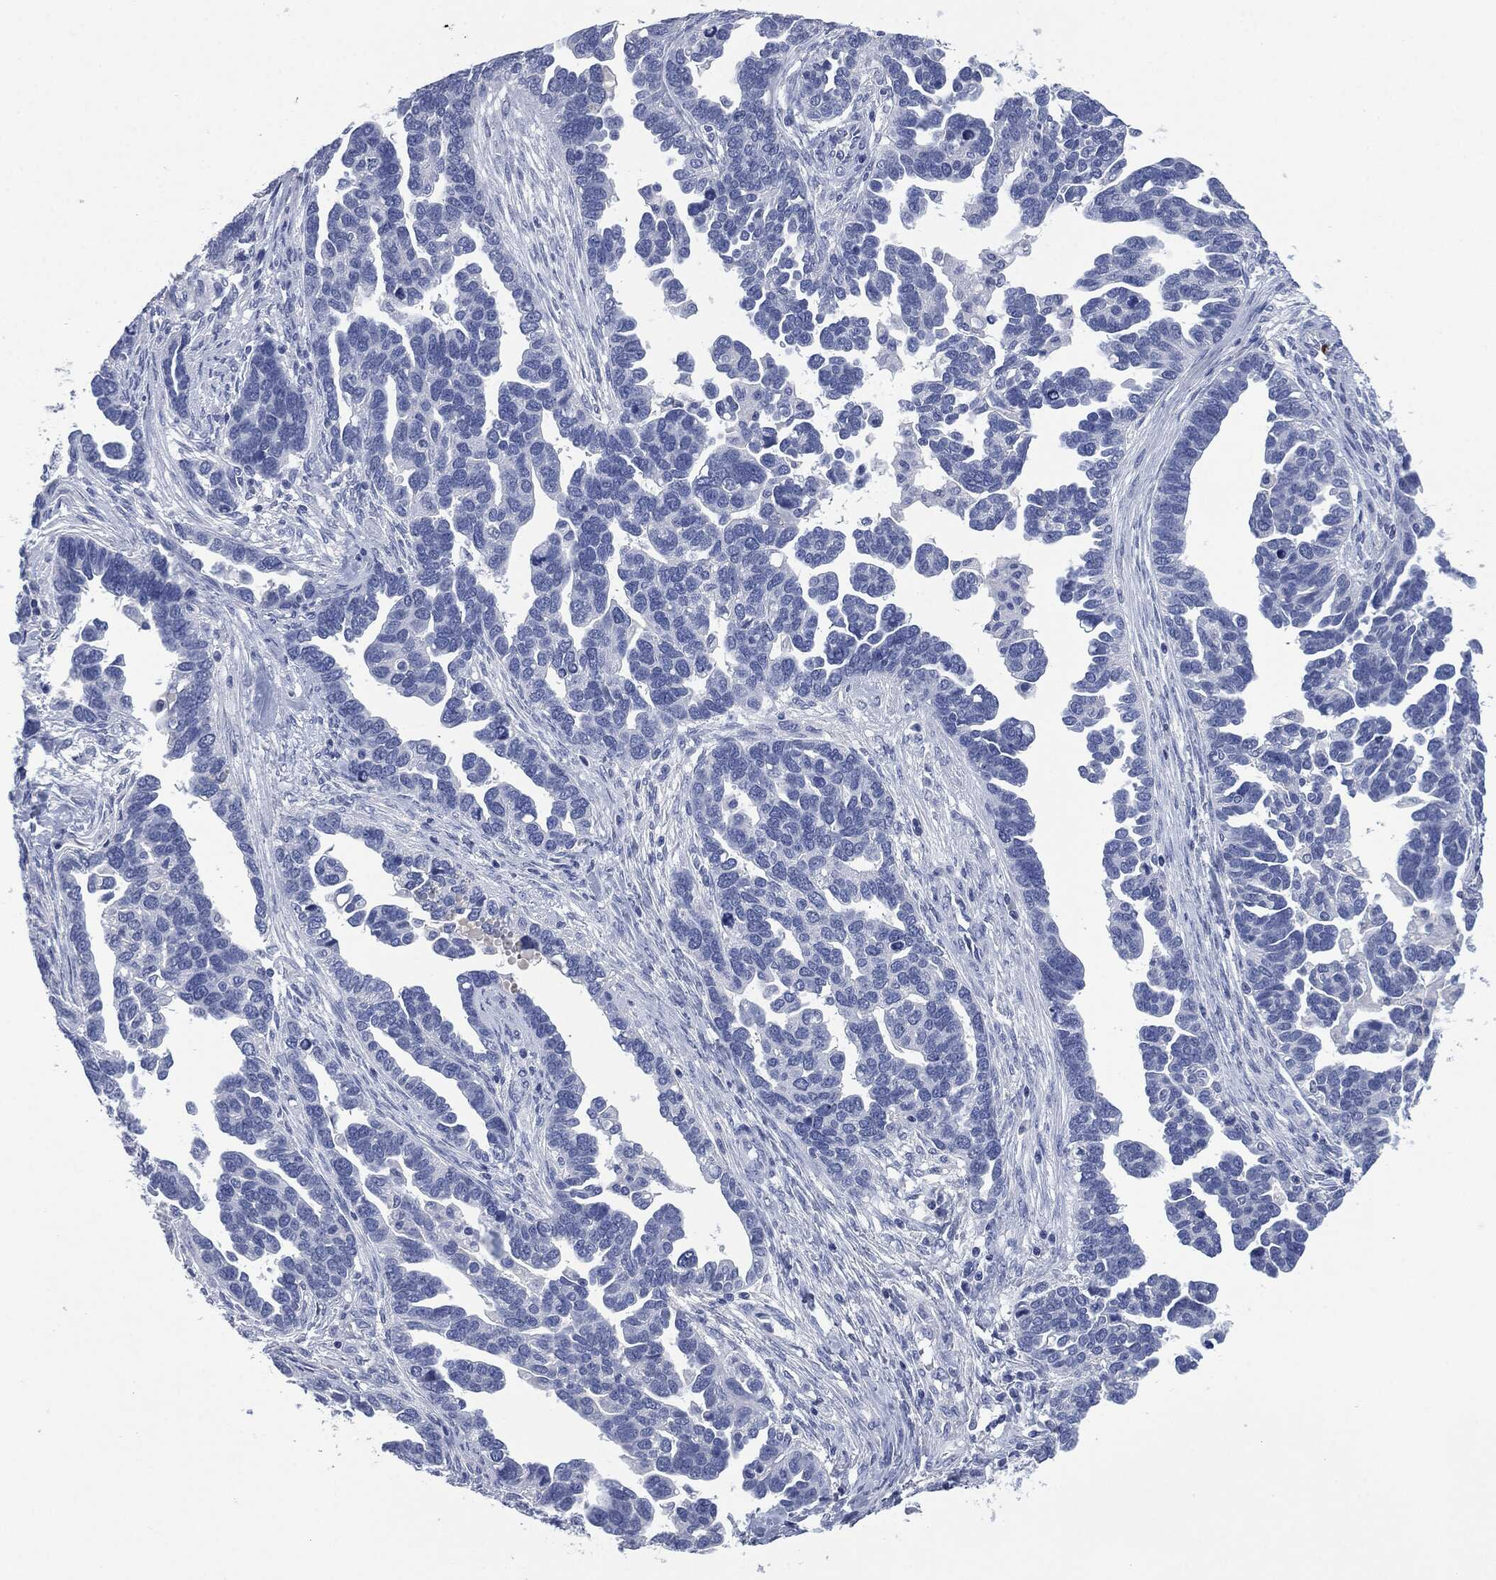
{"staining": {"intensity": "negative", "quantity": "none", "location": "none"}, "tissue": "ovarian cancer", "cell_type": "Tumor cells", "image_type": "cancer", "snomed": [{"axis": "morphology", "description": "Cystadenocarcinoma, serous, NOS"}, {"axis": "topography", "description": "Ovary"}], "caption": "DAB immunohistochemical staining of ovarian cancer (serous cystadenocarcinoma) shows no significant expression in tumor cells.", "gene": "CEACAM8", "patient": {"sex": "female", "age": 54}}